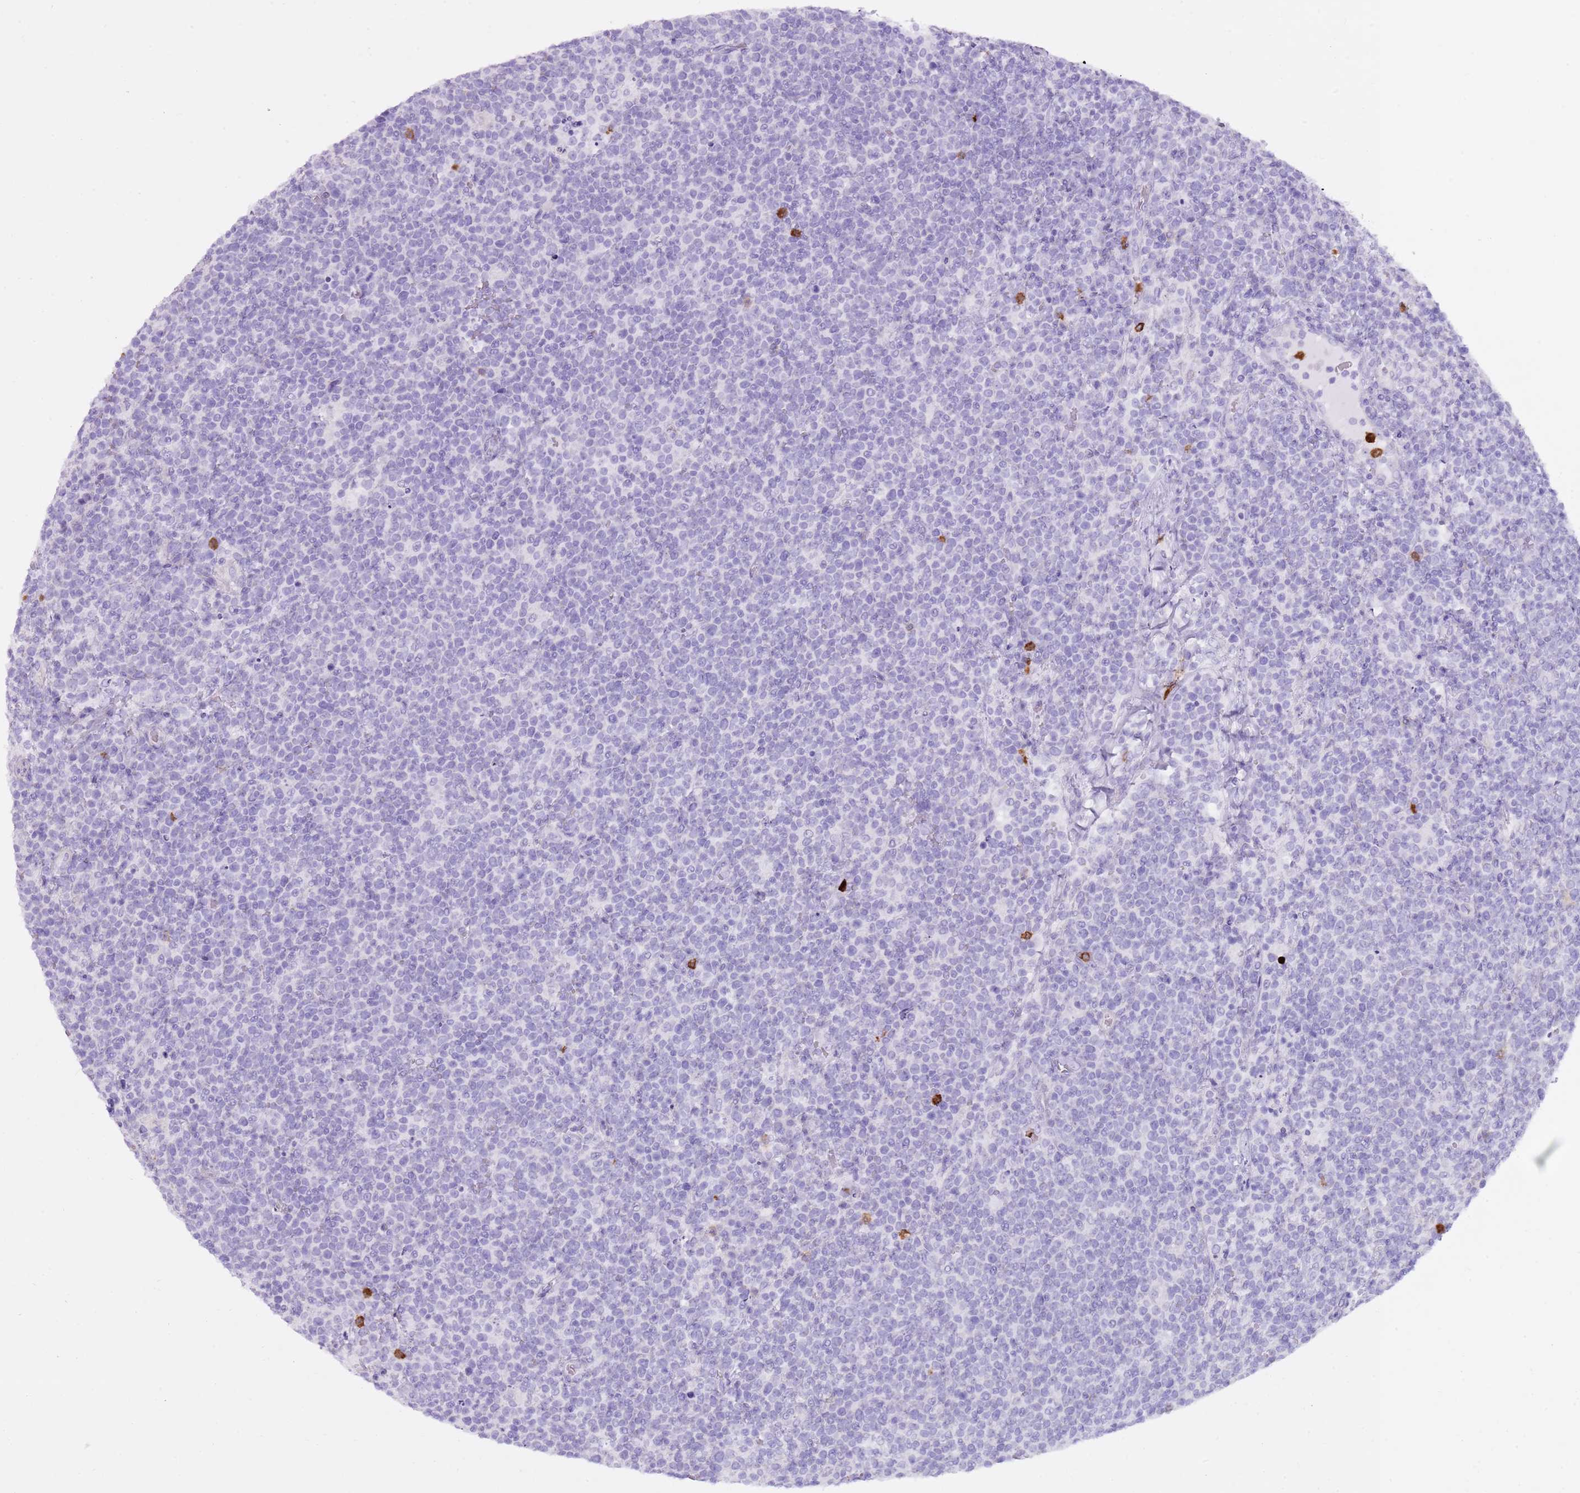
{"staining": {"intensity": "negative", "quantity": "none", "location": "none"}, "tissue": "lymphoma", "cell_type": "Tumor cells", "image_type": "cancer", "snomed": [{"axis": "morphology", "description": "Malignant lymphoma, non-Hodgkin's type, High grade"}, {"axis": "topography", "description": "Lymph node"}], "caption": "Immunohistochemical staining of human malignant lymphoma, non-Hodgkin's type (high-grade) displays no significant staining in tumor cells.", "gene": "CD177", "patient": {"sex": "male", "age": 61}}